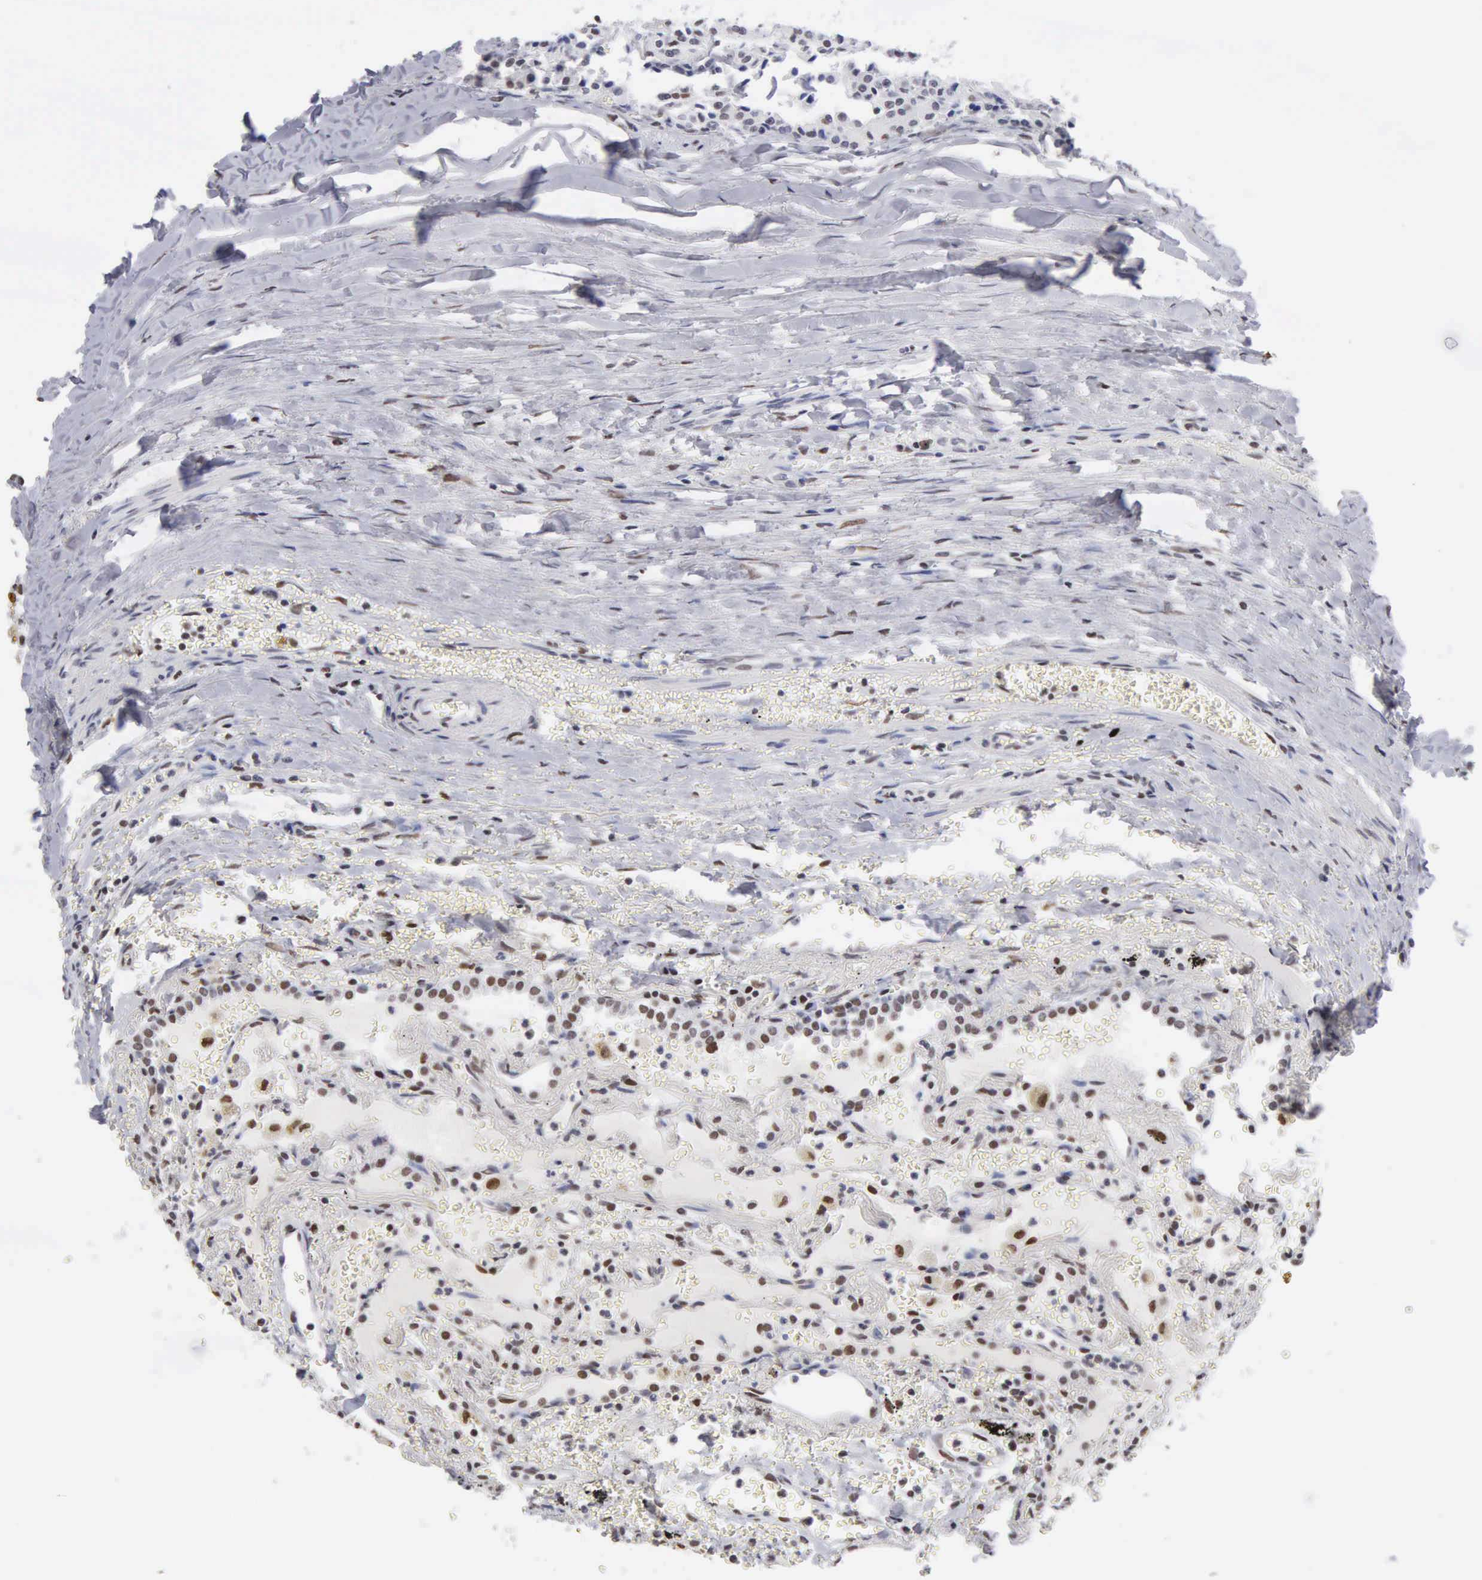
{"staining": {"intensity": "moderate", "quantity": "25%-75%", "location": "nuclear"}, "tissue": "carcinoid", "cell_type": "Tumor cells", "image_type": "cancer", "snomed": [{"axis": "morphology", "description": "Carcinoid, malignant, NOS"}, {"axis": "topography", "description": "Bronchus"}], "caption": "This is a photomicrograph of immunohistochemistry staining of carcinoid, which shows moderate positivity in the nuclear of tumor cells.", "gene": "CCNG1", "patient": {"sex": "male", "age": 55}}